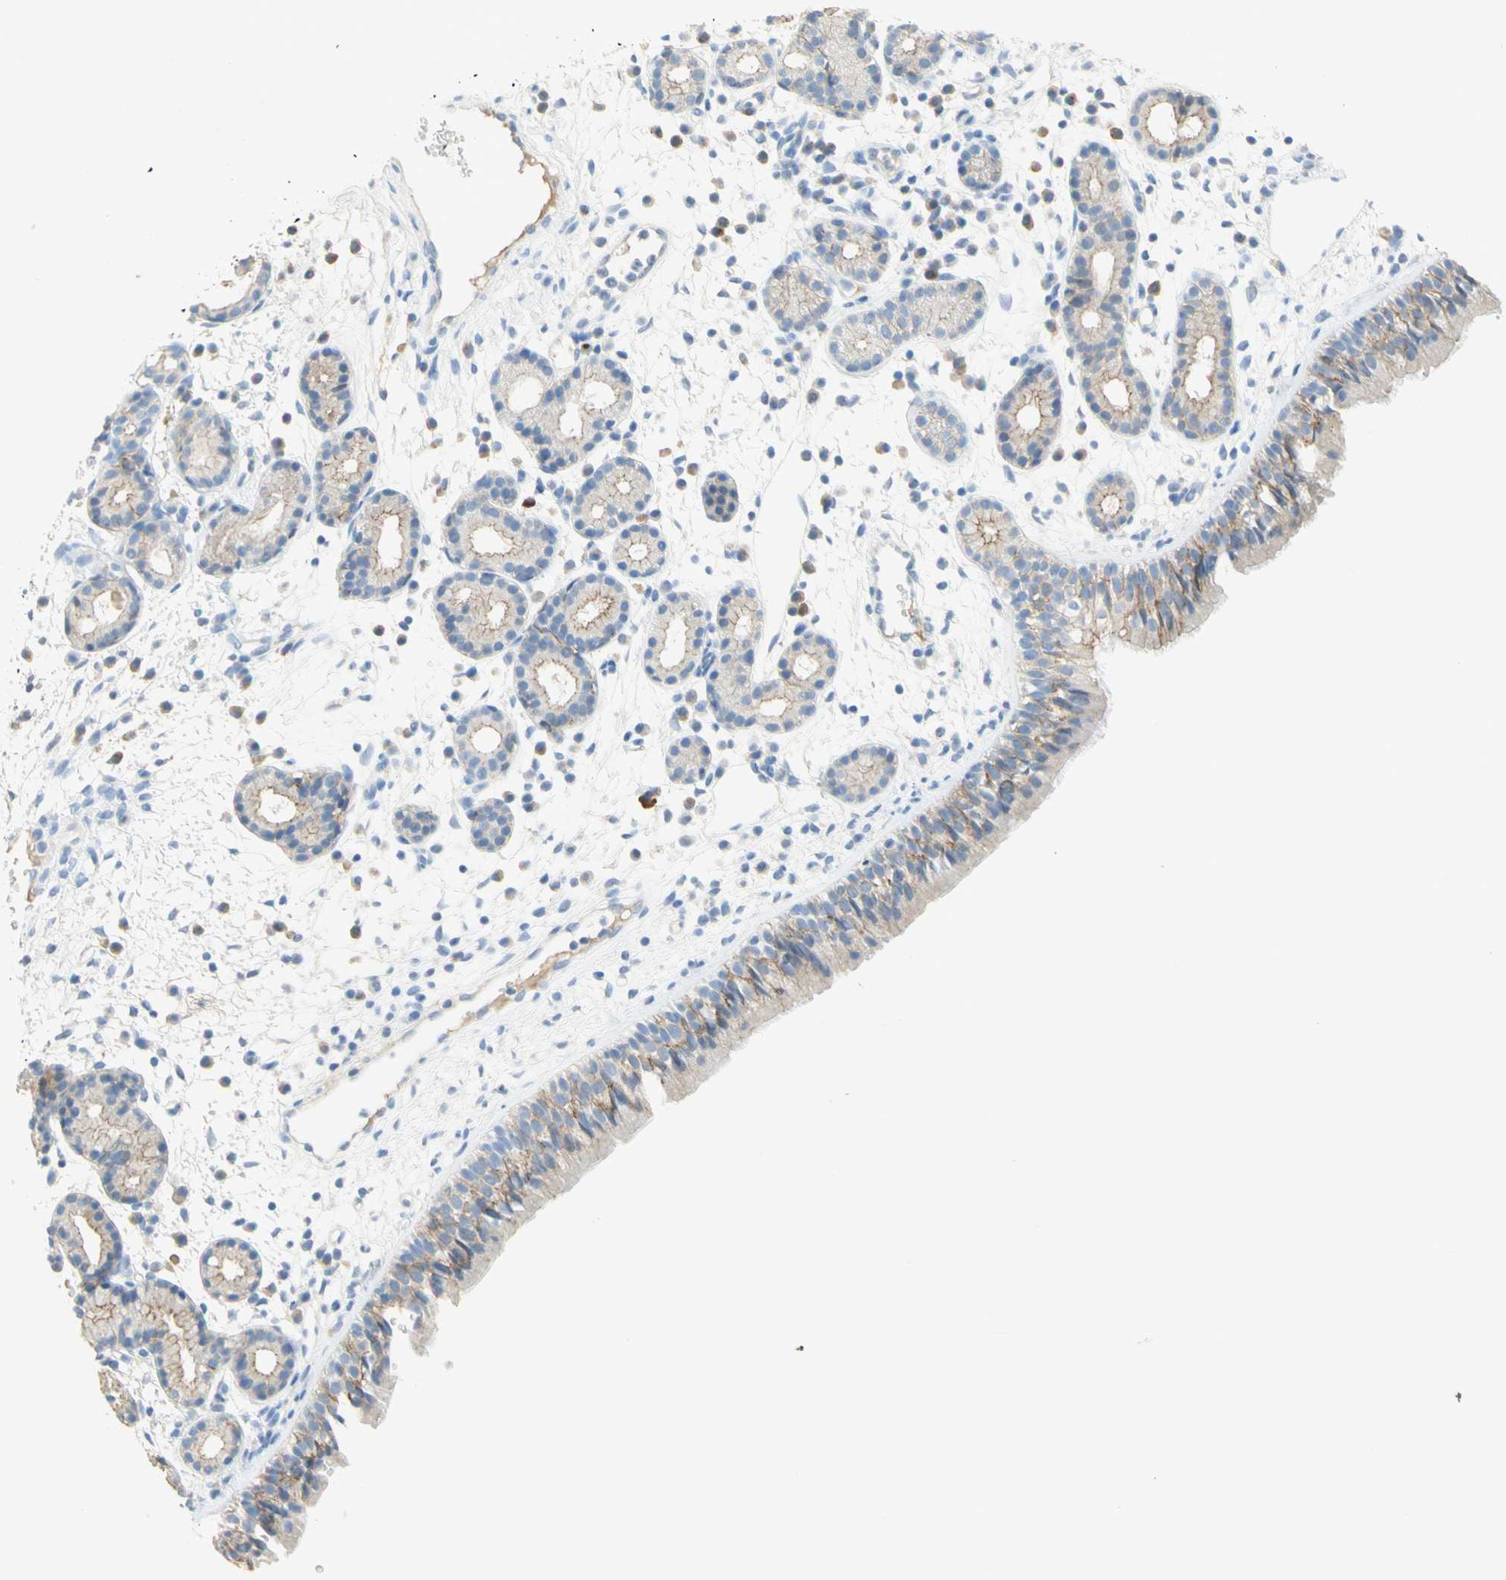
{"staining": {"intensity": "moderate", "quantity": "25%-75%", "location": "cytoplasmic/membranous"}, "tissue": "nasopharynx", "cell_type": "Respiratory epithelial cells", "image_type": "normal", "snomed": [{"axis": "morphology", "description": "Normal tissue, NOS"}, {"axis": "morphology", "description": "Inflammation, NOS"}, {"axis": "topography", "description": "Nasopharynx"}], "caption": "Protein analysis of benign nasopharynx demonstrates moderate cytoplasmic/membranous expression in about 25%-75% of respiratory epithelial cells.", "gene": "NECTIN4", "patient": {"sex": "female", "age": 55}}